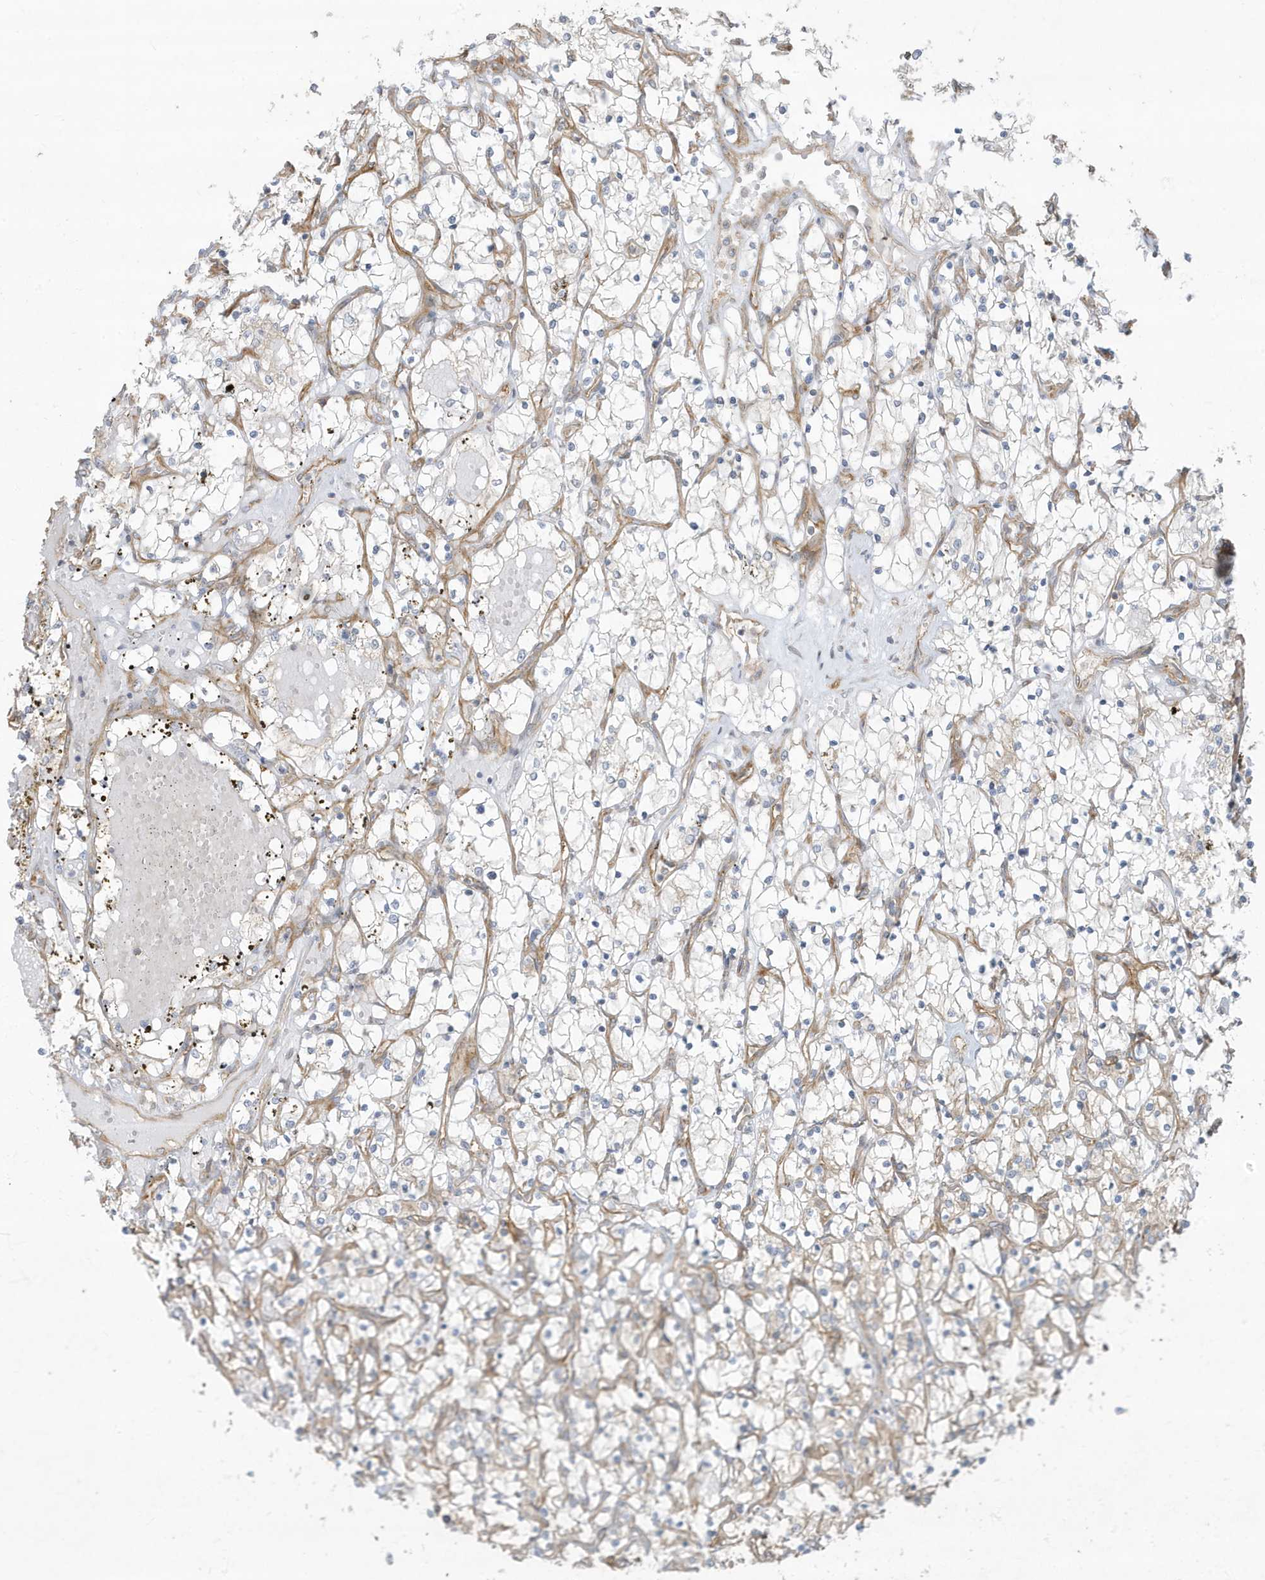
{"staining": {"intensity": "weak", "quantity": "<25%", "location": "cytoplasmic/membranous"}, "tissue": "renal cancer", "cell_type": "Tumor cells", "image_type": "cancer", "snomed": [{"axis": "morphology", "description": "Adenocarcinoma, NOS"}, {"axis": "topography", "description": "Kidney"}], "caption": "Immunohistochemistry of human renal cancer (adenocarcinoma) reveals no positivity in tumor cells.", "gene": "ATP23", "patient": {"sex": "female", "age": 69}}